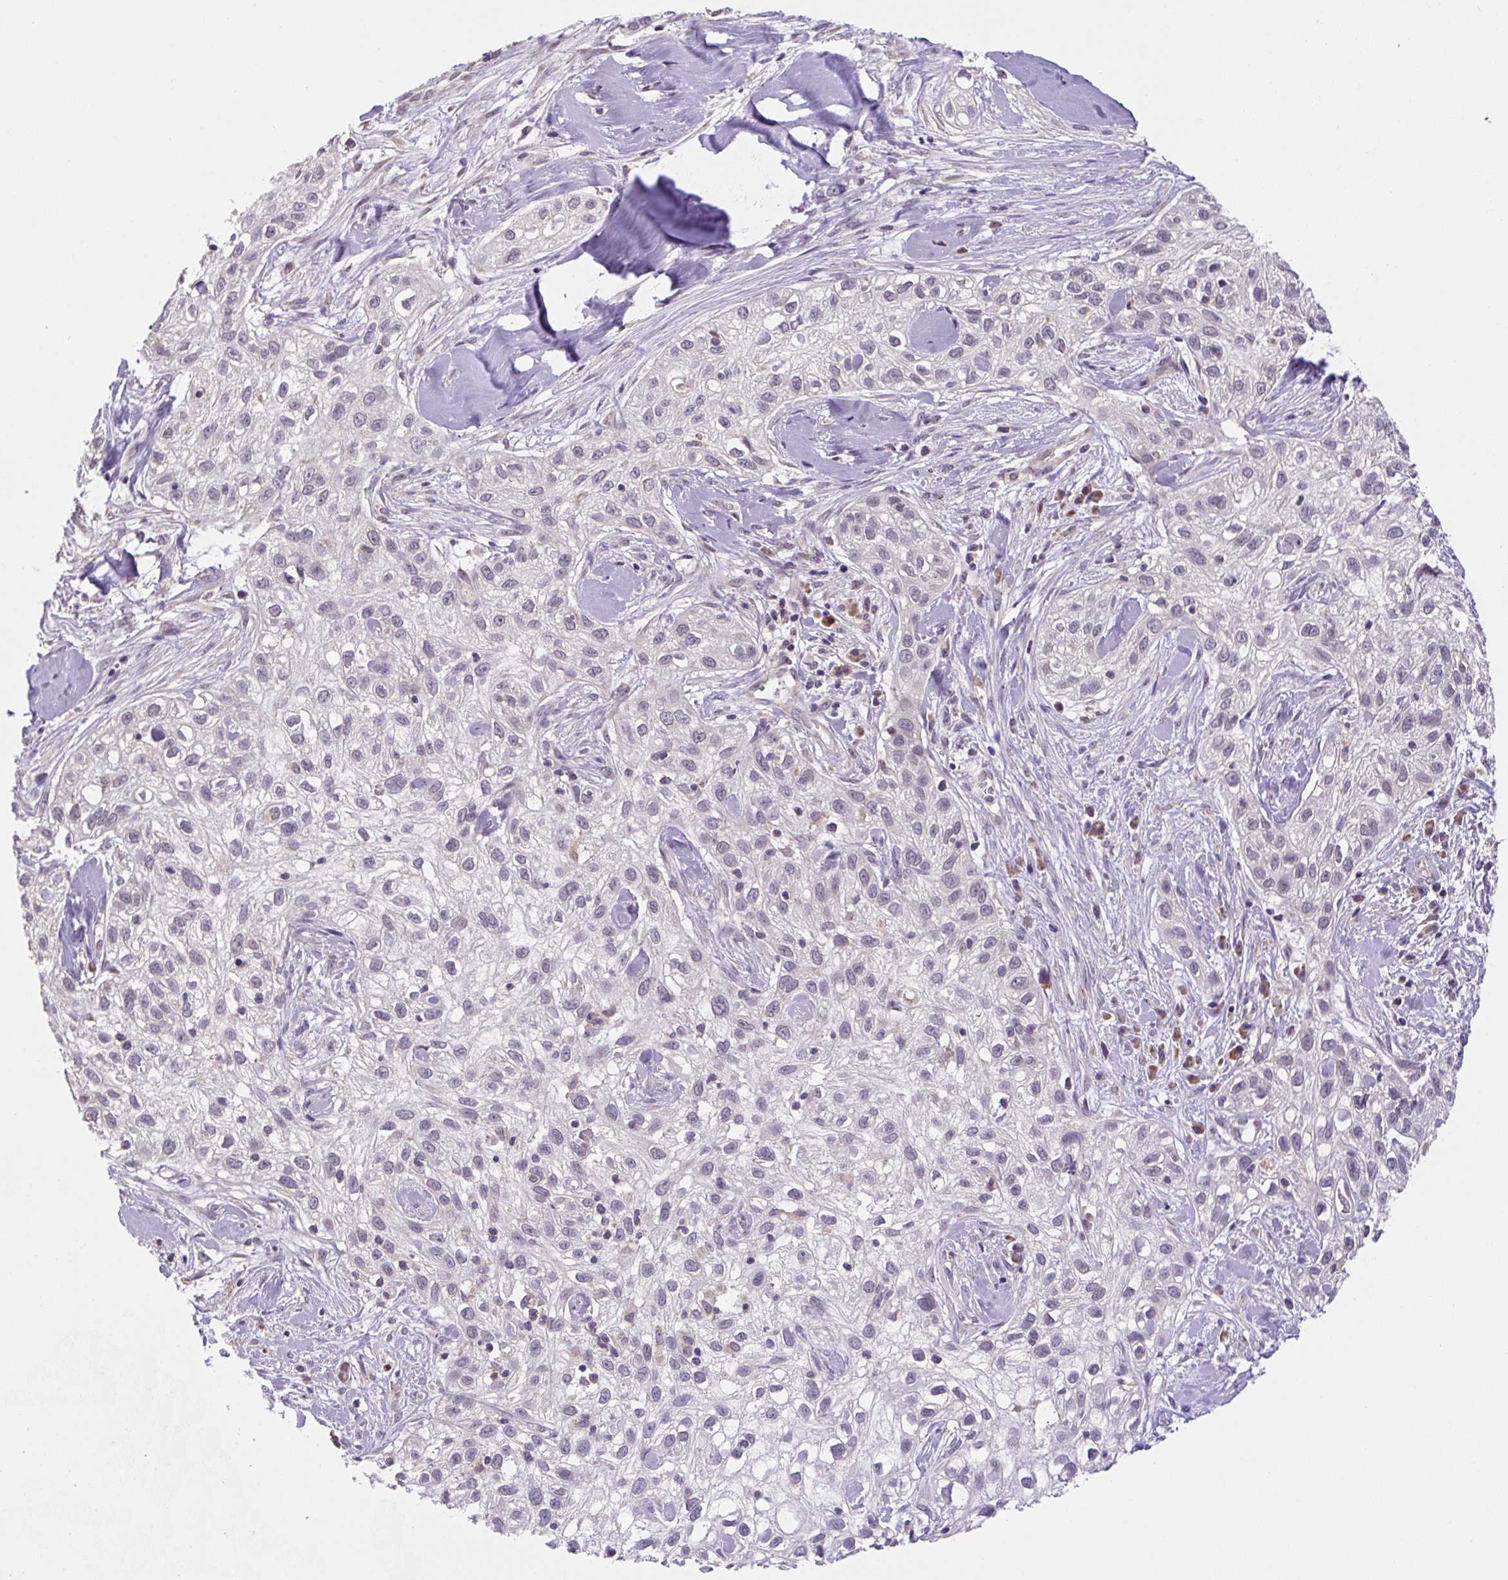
{"staining": {"intensity": "negative", "quantity": "none", "location": "none"}, "tissue": "skin cancer", "cell_type": "Tumor cells", "image_type": "cancer", "snomed": [{"axis": "morphology", "description": "Squamous cell carcinoma, NOS"}, {"axis": "topography", "description": "Skin"}], "caption": "The image exhibits no staining of tumor cells in skin squamous cell carcinoma. Brightfield microscopy of immunohistochemistry (IHC) stained with DAB (brown) and hematoxylin (blue), captured at high magnification.", "gene": "MFSD9", "patient": {"sex": "male", "age": 82}}